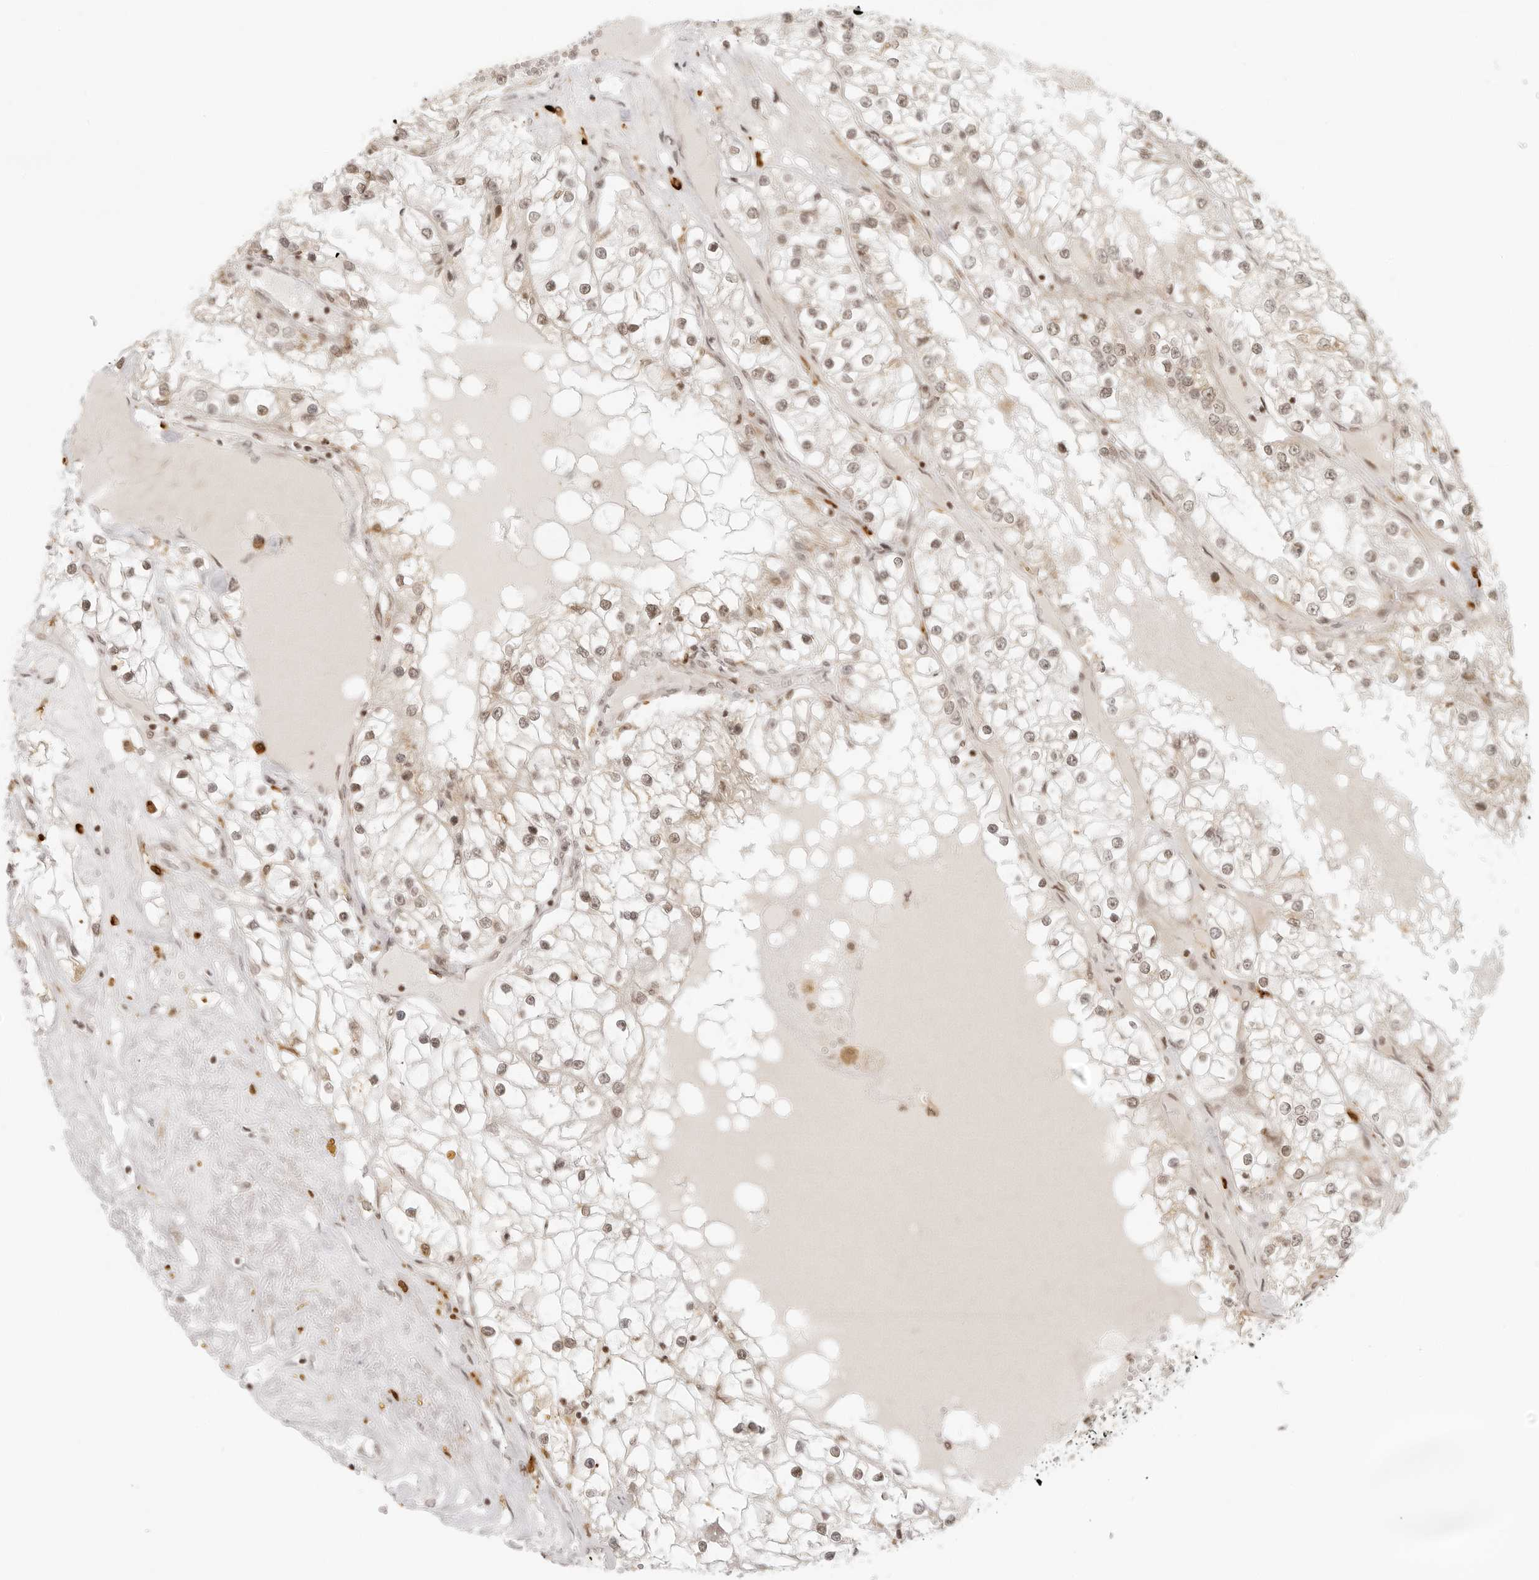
{"staining": {"intensity": "weak", "quantity": ">75%", "location": "cytoplasmic/membranous,nuclear"}, "tissue": "renal cancer", "cell_type": "Tumor cells", "image_type": "cancer", "snomed": [{"axis": "morphology", "description": "Adenocarcinoma, NOS"}, {"axis": "topography", "description": "Kidney"}], "caption": "The micrograph displays immunohistochemical staining of renal cancer. There is weak cytoplasmic/membranous and nuclear positivity is appreciated in approximately >75% of tumor cells. (Stains: DAB (3,3'-diaminobenzidine) in brown, nuclei in blue, Microscopy: brightfield microscopy at high magnification).", "gene": "ZNF407", "patient": {"sex": "male", "age": 68}}